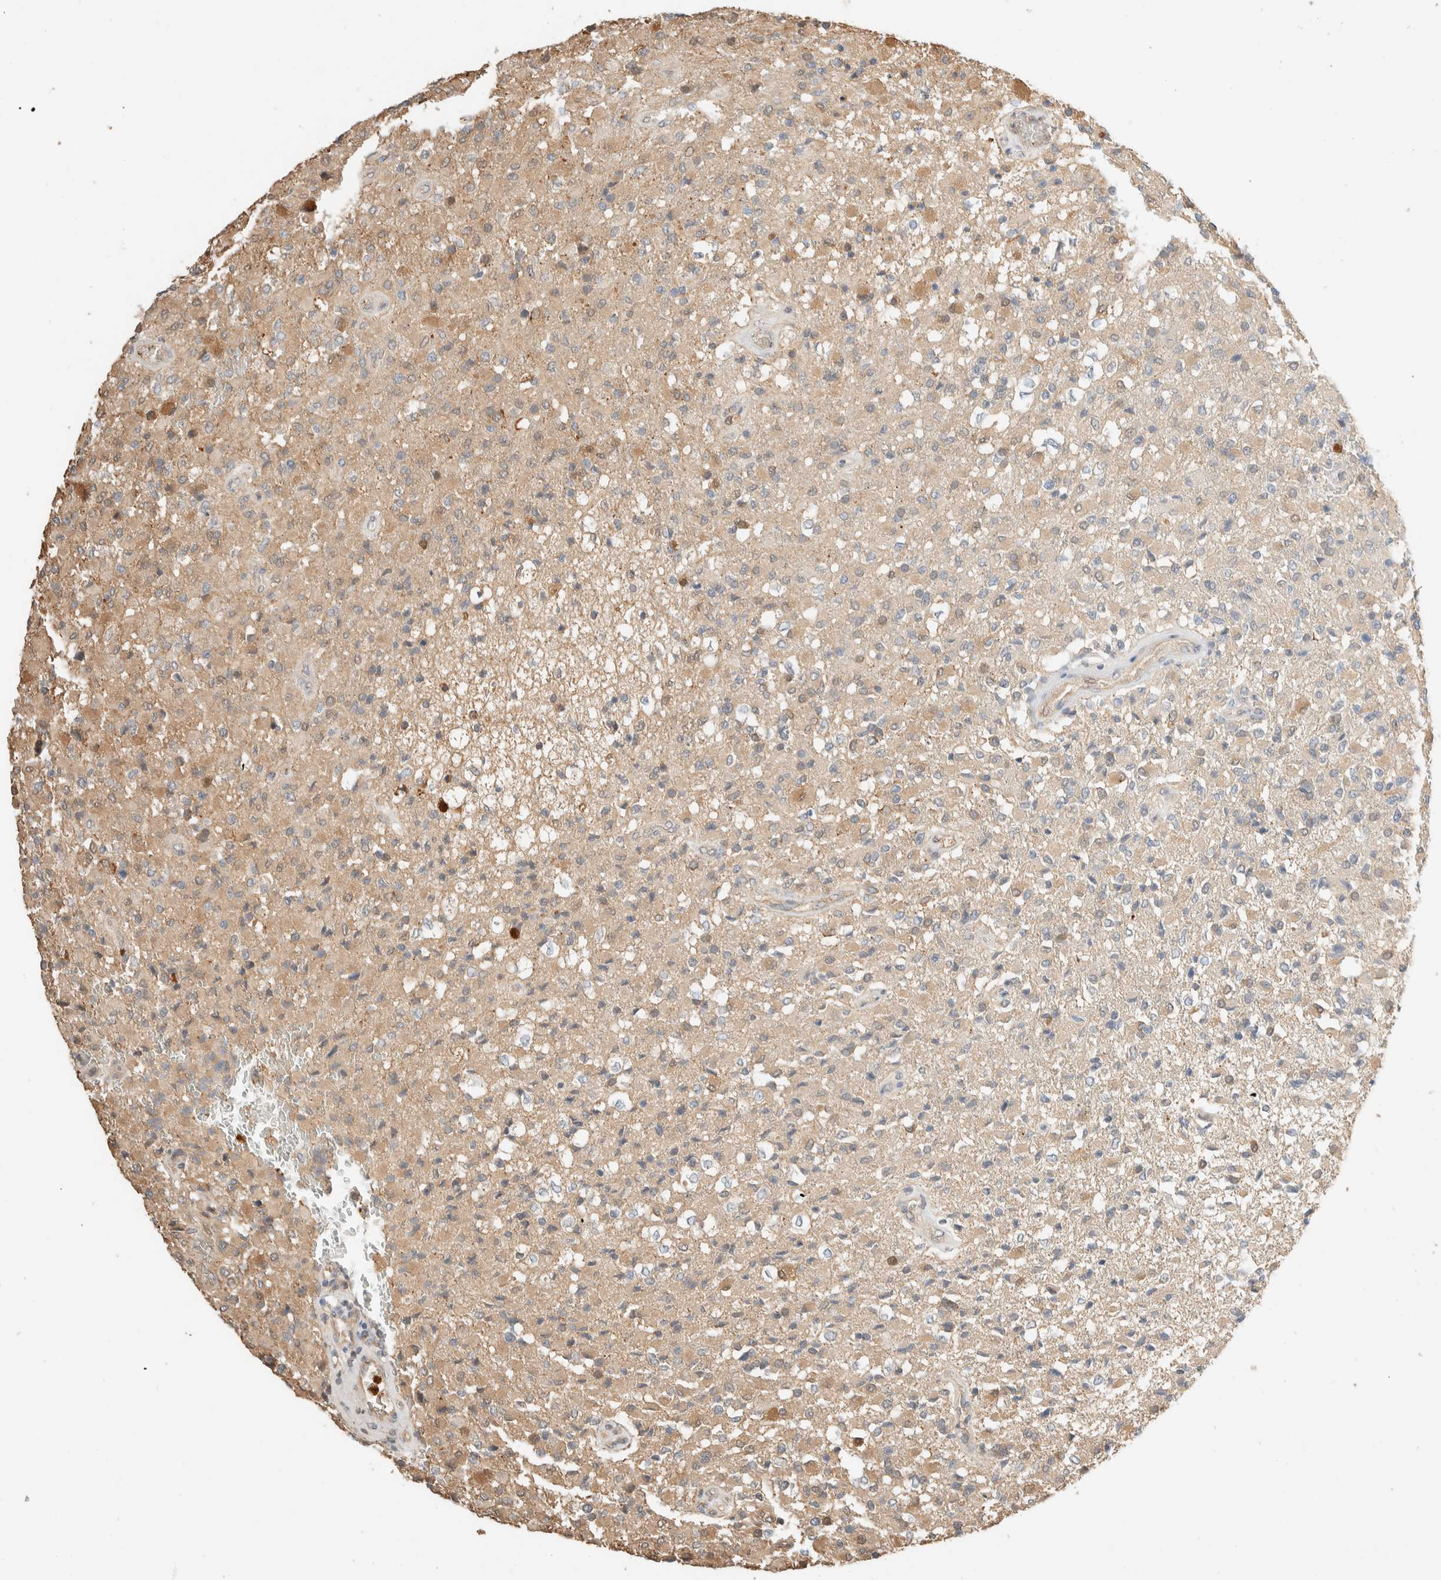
{"staining": {"intensity": "weak", "quantity": "25%-75%", "location": "cytoplasmic/membranous"}, "tissue": "glioma", "cell_type": "Tumor cells", "image_type": "cancer", "snomed": [{"axis": "morphology", "description": "Glioma, malignant, High grade"}, {"axis": "topography", "description": "Brain"}], "caption": "A low amount of weak cytoplasmic/membranous positivity is identified in approximately 25%-75% of tumor cells in high-grade glioma (malignant) tissue.", "gene": "SETD4", "patient": {"sex": "male", "age": 71}}